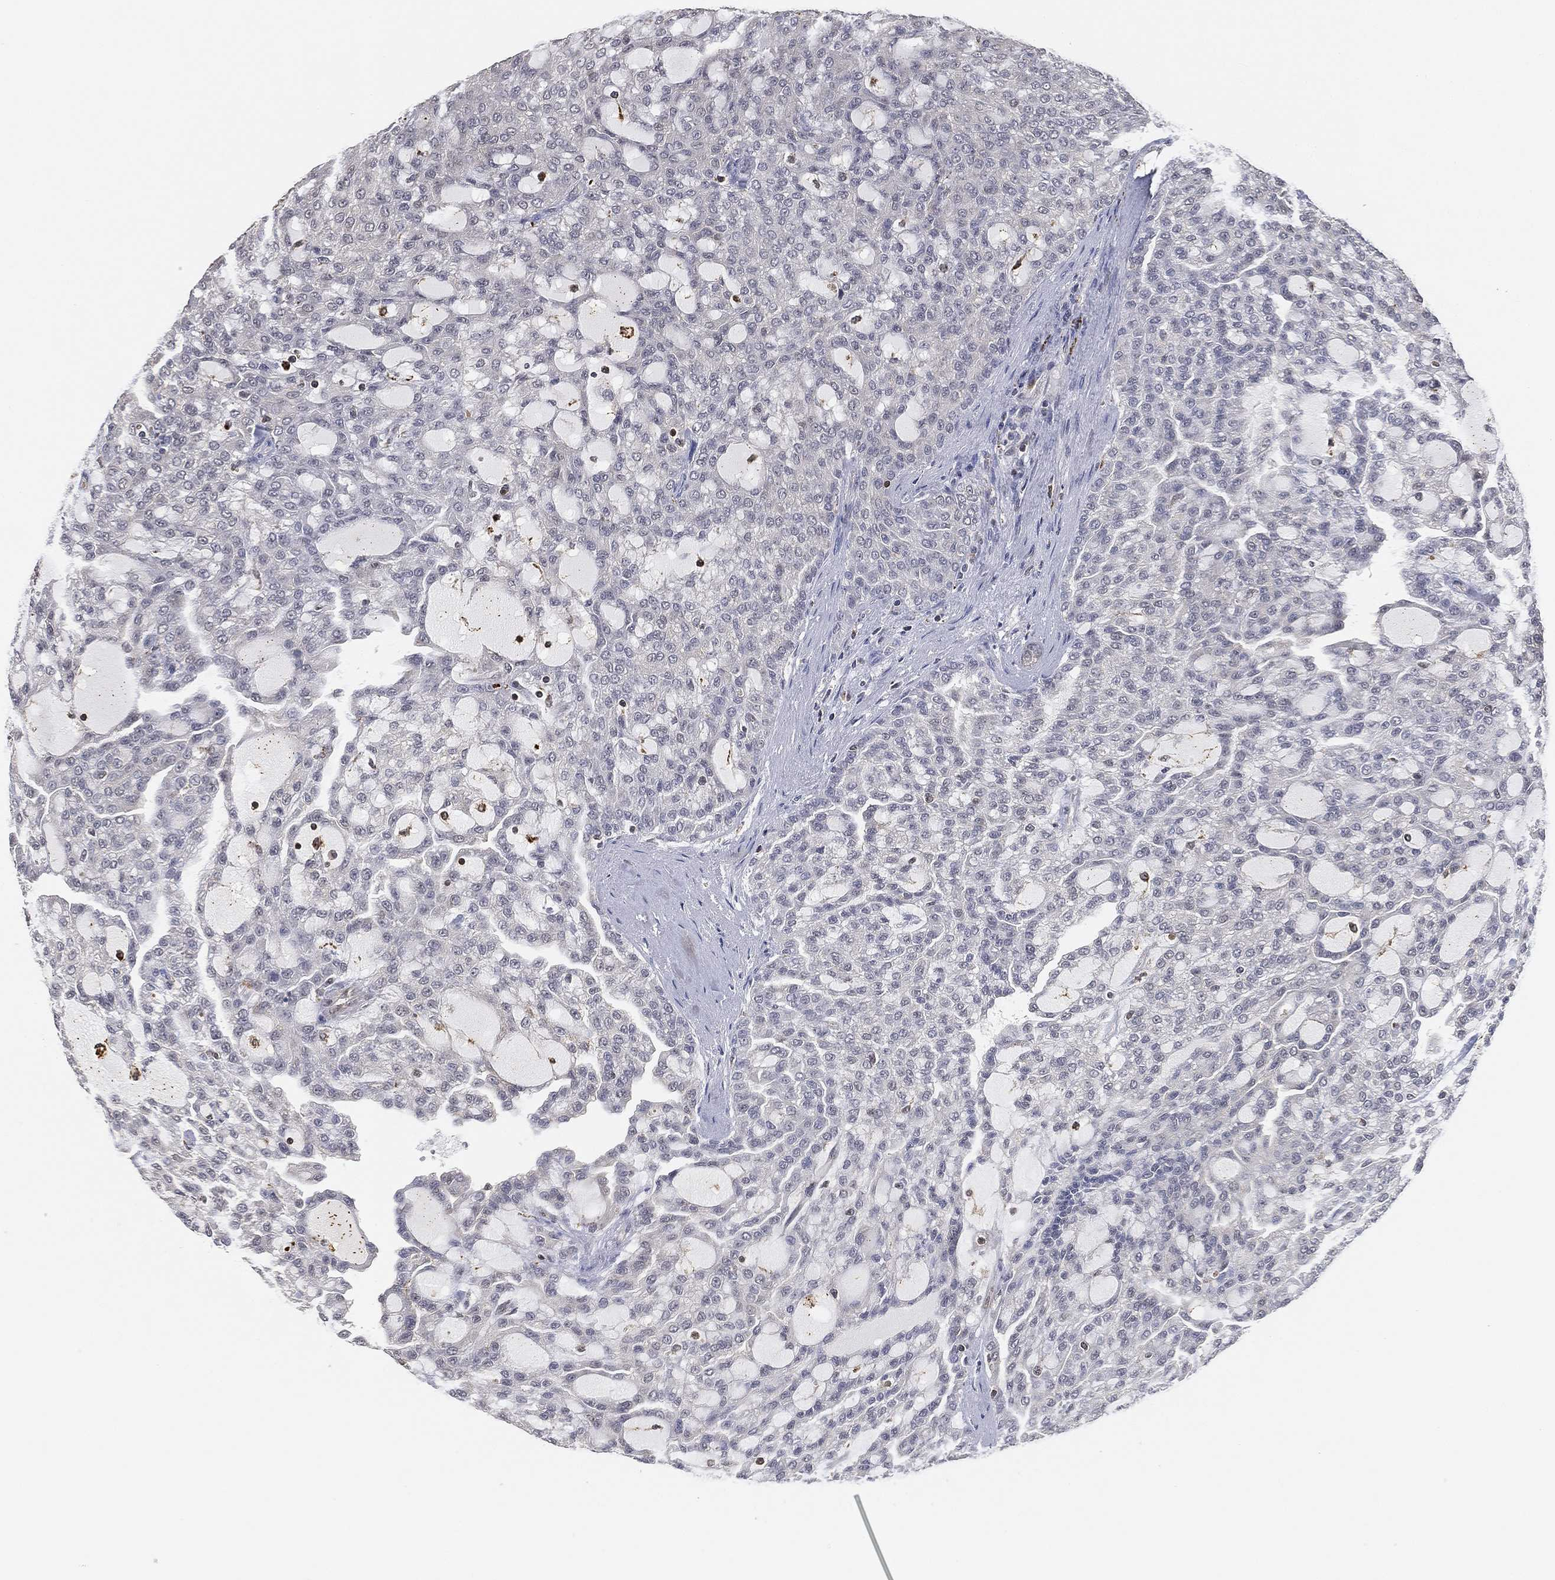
{"staining": {"intensity": "negative", "quantity": "none", "location": "none"}, "tissue": "renal cancer", "cell_type": "Tumor cells", "image_type": "cancer", "snomed": [{"axis": "morphology", "description": "Adenocarcinoma, NOS"}, {"axis": "topography", "description": "Kidney"}], "caption": "Human renal cancer stained for a protein using immunohistochemistry shows no positivity in tumor cells.", "gene": "WDR26", "patient": {"sex": "male", "age": 63}}